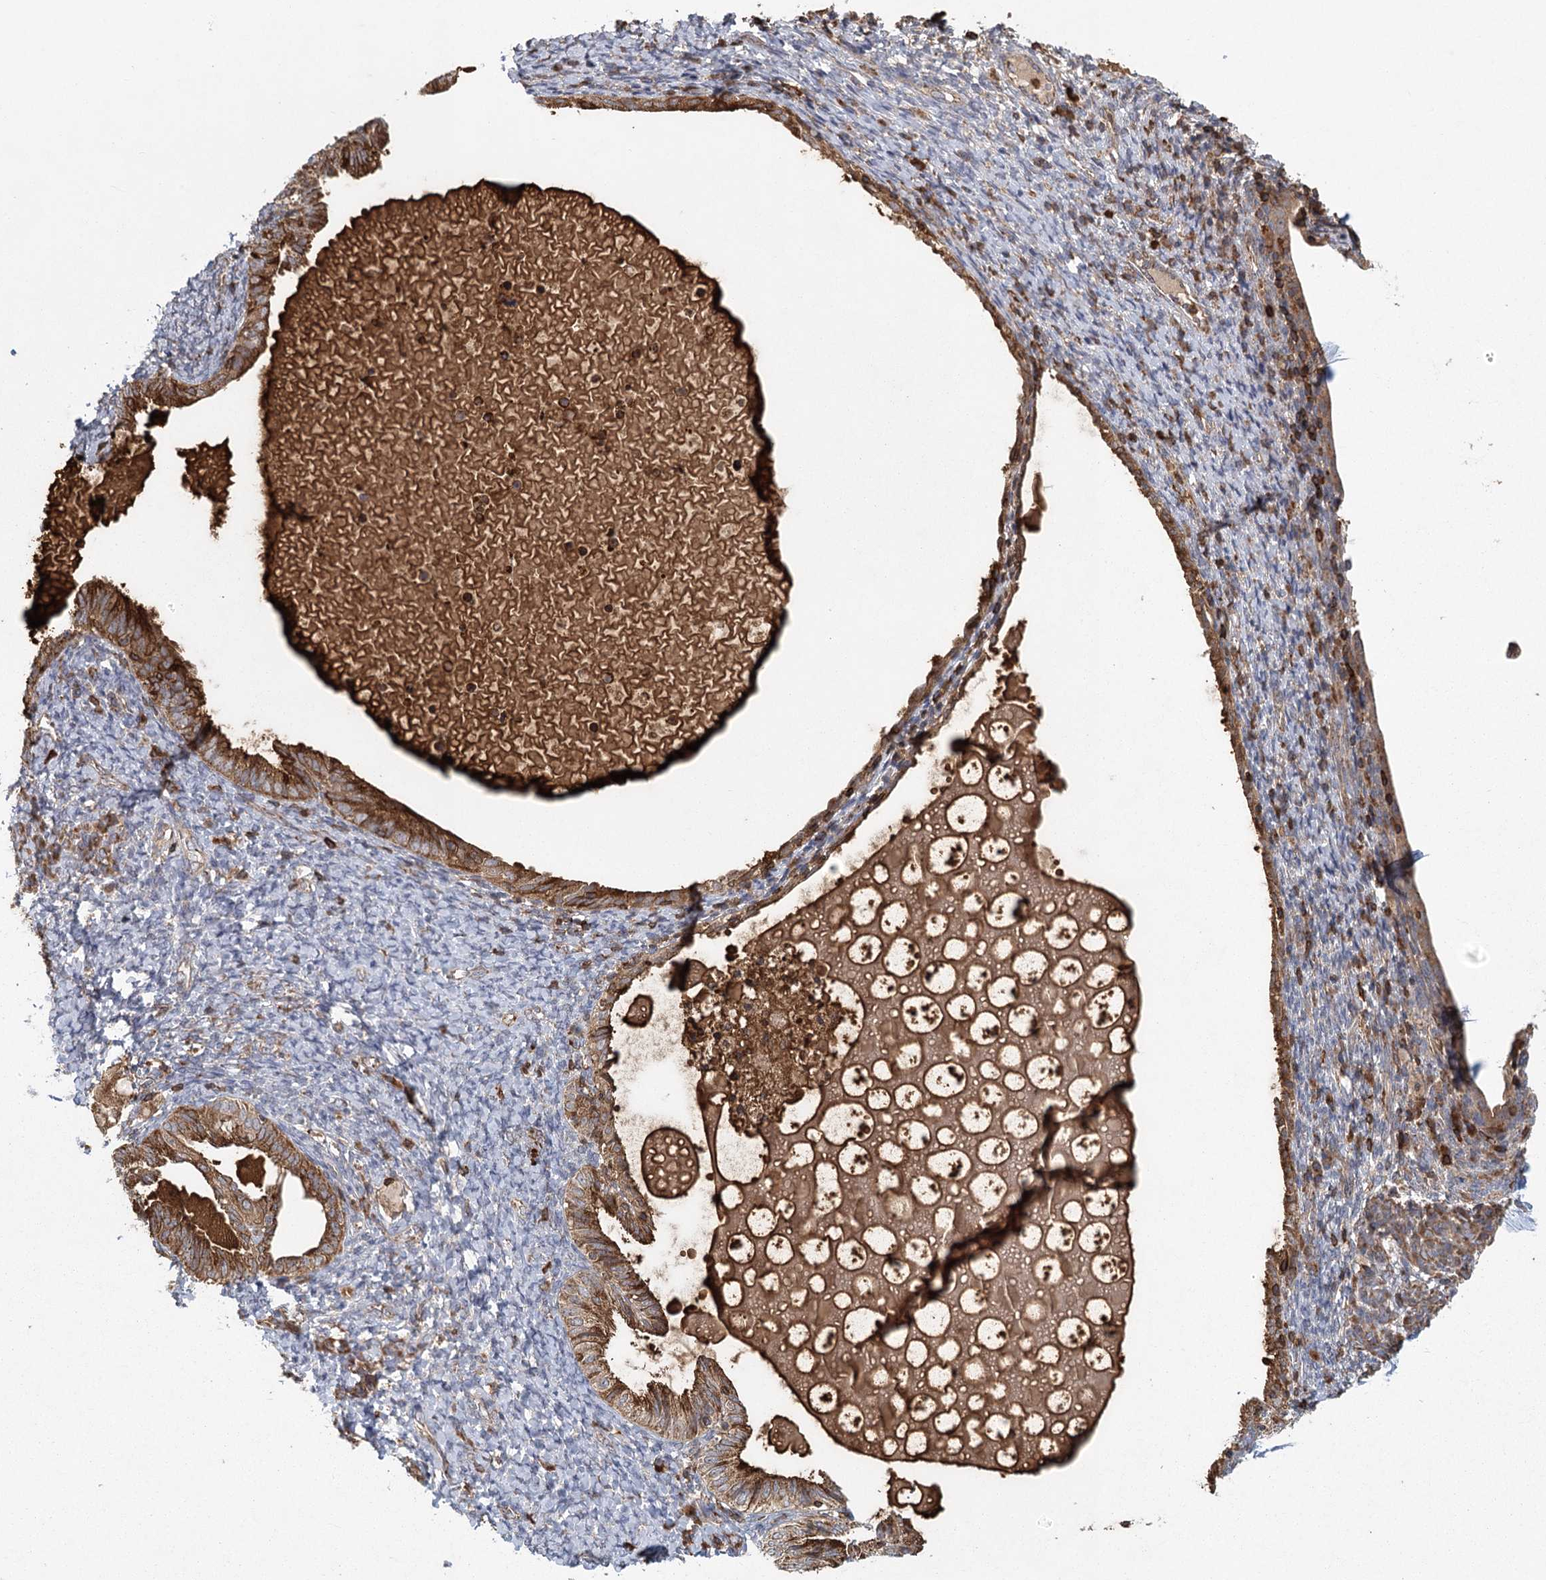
{"staining": {"intensity": "negative", "quantity": "none", "location": "none"}, "tissue": "endometrium", "cell_type": "Cells in endometrial stroma", "image_type": "normal", "snomed": [{"axis": "morphology", "description": "Normal tissue, NOS"}, {"axis": "topography", "description": "Endometrium"}], "caption": "Image shows no significant protein staining in cells in endometrial stroma of normal endometrium. (Immunohistochemistry (ihc), brightfield microscopy, high magnification).", "gene": "PLEKHA7", "patient": {"sex": "female", "age": 72}}